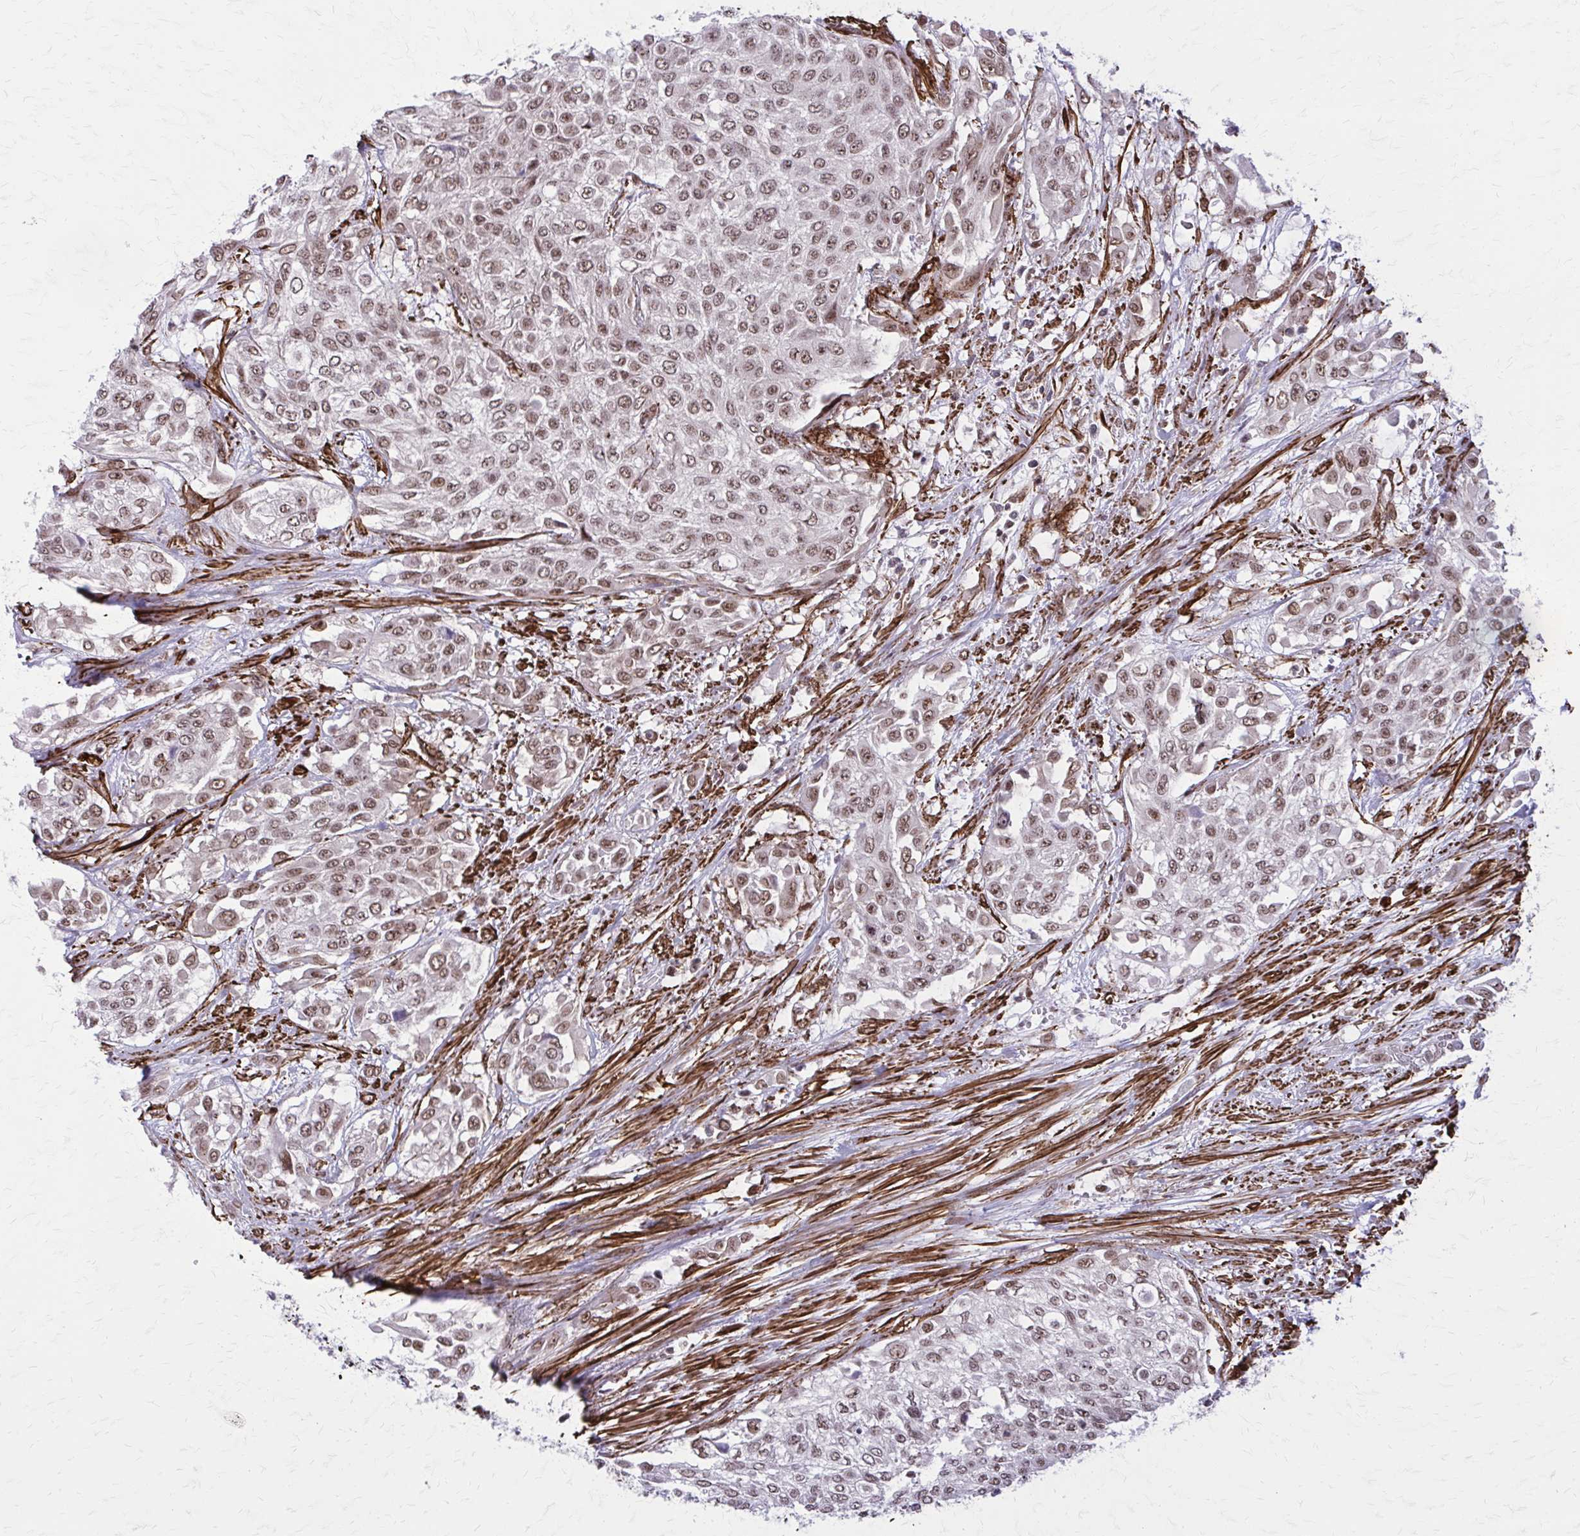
{"staining": {"intensity": "moderate", "quantity": ">75%", "location": "nuclear"}, "tissue": "urothelial cancer", "cell_type": "Tumor cells", "image_type": "cancer", "snomed": [{"axis": "morphology", "description": "Urothelial carcinoma, High grade"}, {"axis": "topography", "description": "Urinary bladder"}], "caption": "Tumor cells display moderate nuclear positivity in approximately >75% of cells in urothelial carcinoma (high-grade).", "gene": "NRBF2", "patient": {"sex": "male", "age": 57}}